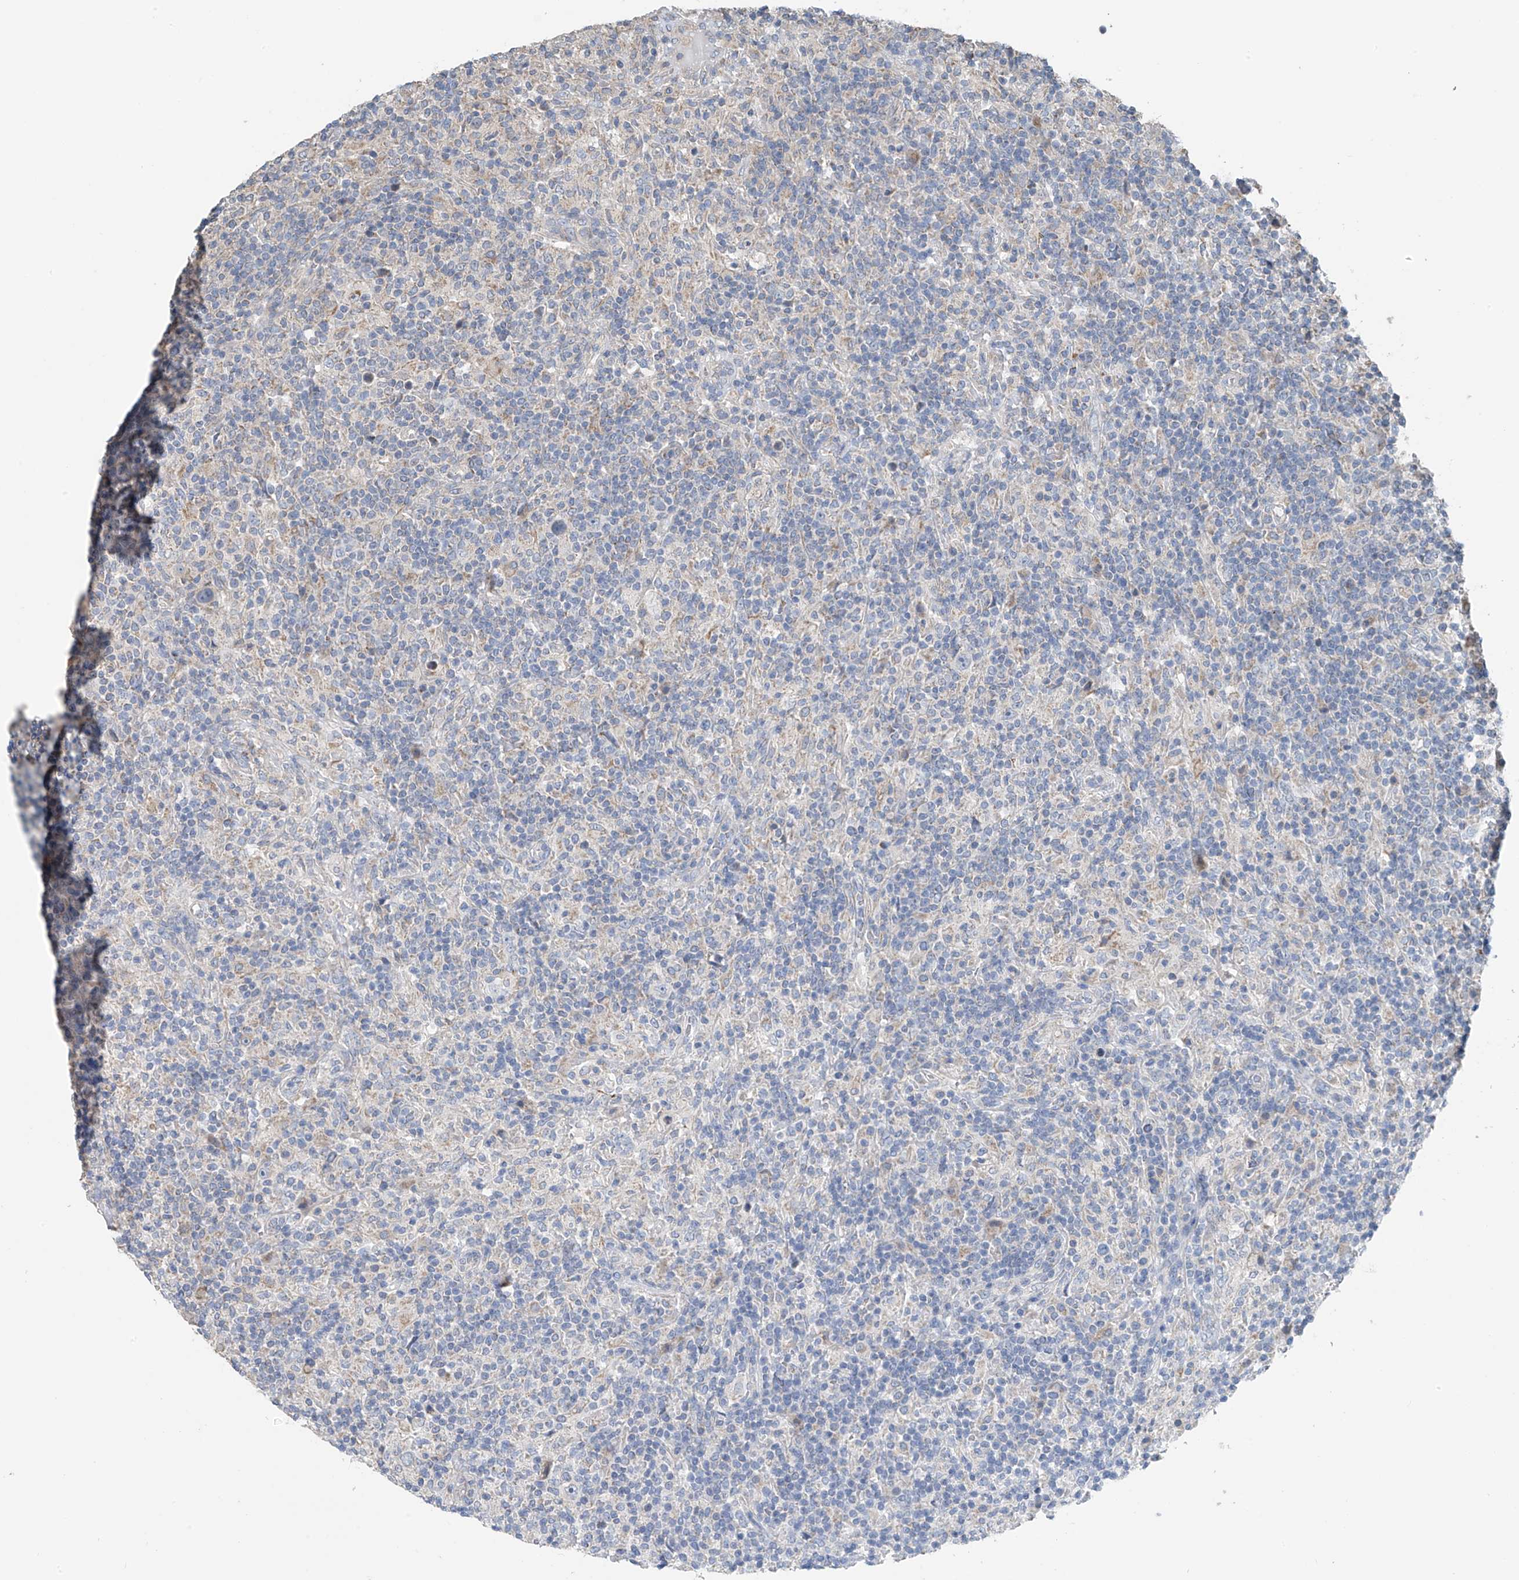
{"staining": {"intensity": "negative", "quantity": "none", "location": "none"}, "tissue": "lymphoma", "cell_type": "Tumor cells", "image_type": "cancer", "snomed": [{"axis": "morphology", "description": "Hodgkin's disease, NOS"}, {"axis": "topography", "description": "Lymph node"}], "caption": "Tumor cells show no significant protein positivity in Hodgkin's disease. (DAB IHC visualized using brightfield microscopy, high magnification).", "gene": "SYN3", "patient": {"sex": "male", "age": 70}}